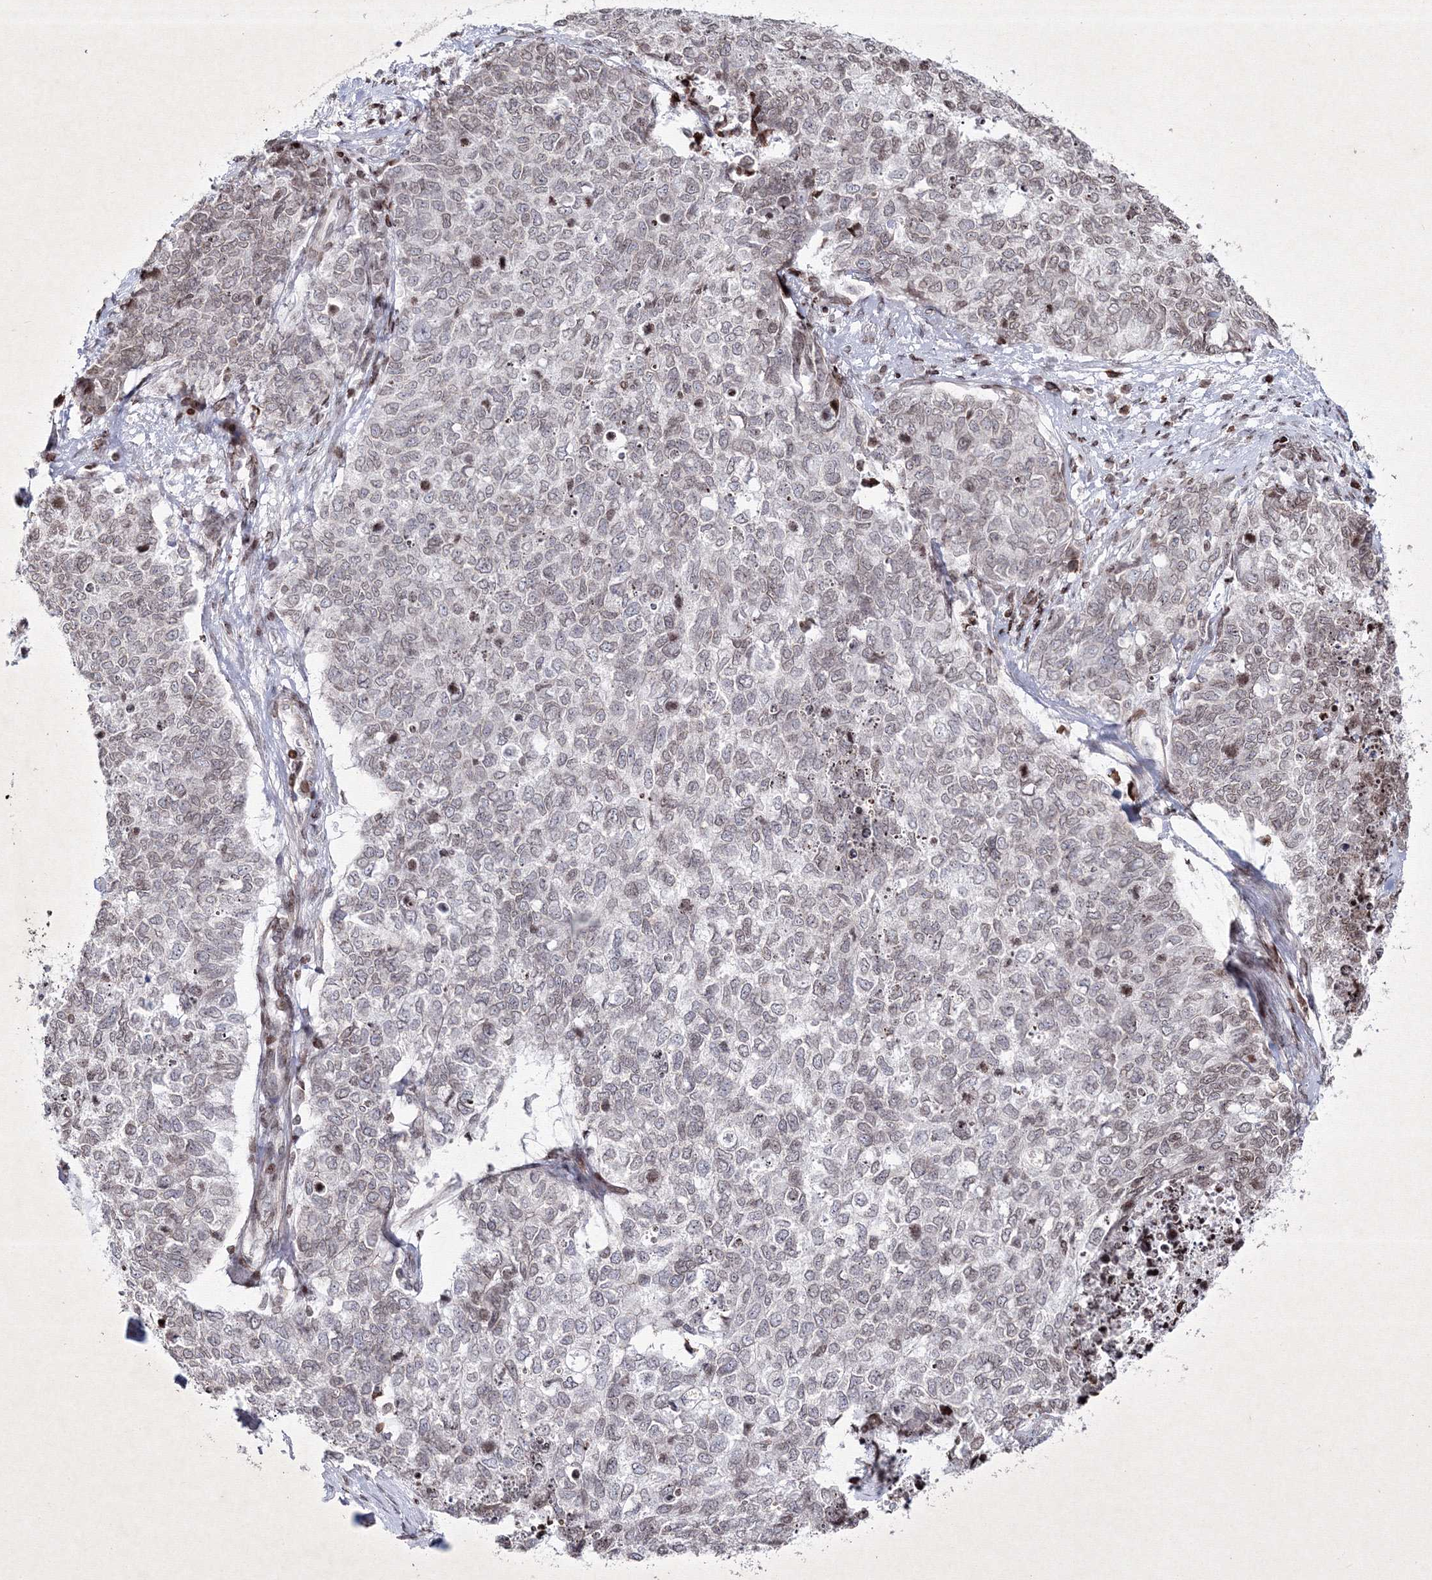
{"staining": {"intensity": "negative", "quantity": "none", "location": "none"}, "tissue": "cervical cancer", "cell_type": "Tumor cells", "image_type": "cancer", "snomed": [{"axis": "morphology", "description": "Squamous cell carcinoma, NOS"}, {"axis": "topography", "description": "Cervix"}], "caption": "An image of cervical cancer (squamous cell carcinoma) stained for a protein shows no brown staining in tumor cells. The staining was performed using DAB (3,3'-diaminobenzidine) to visualize the protein expression in brown, while the nuclei were stained in blue with hematoxylin (Magnification: 20x).", "gene": "SMIM29", "patient": {"sex": "female", "age": 63}}